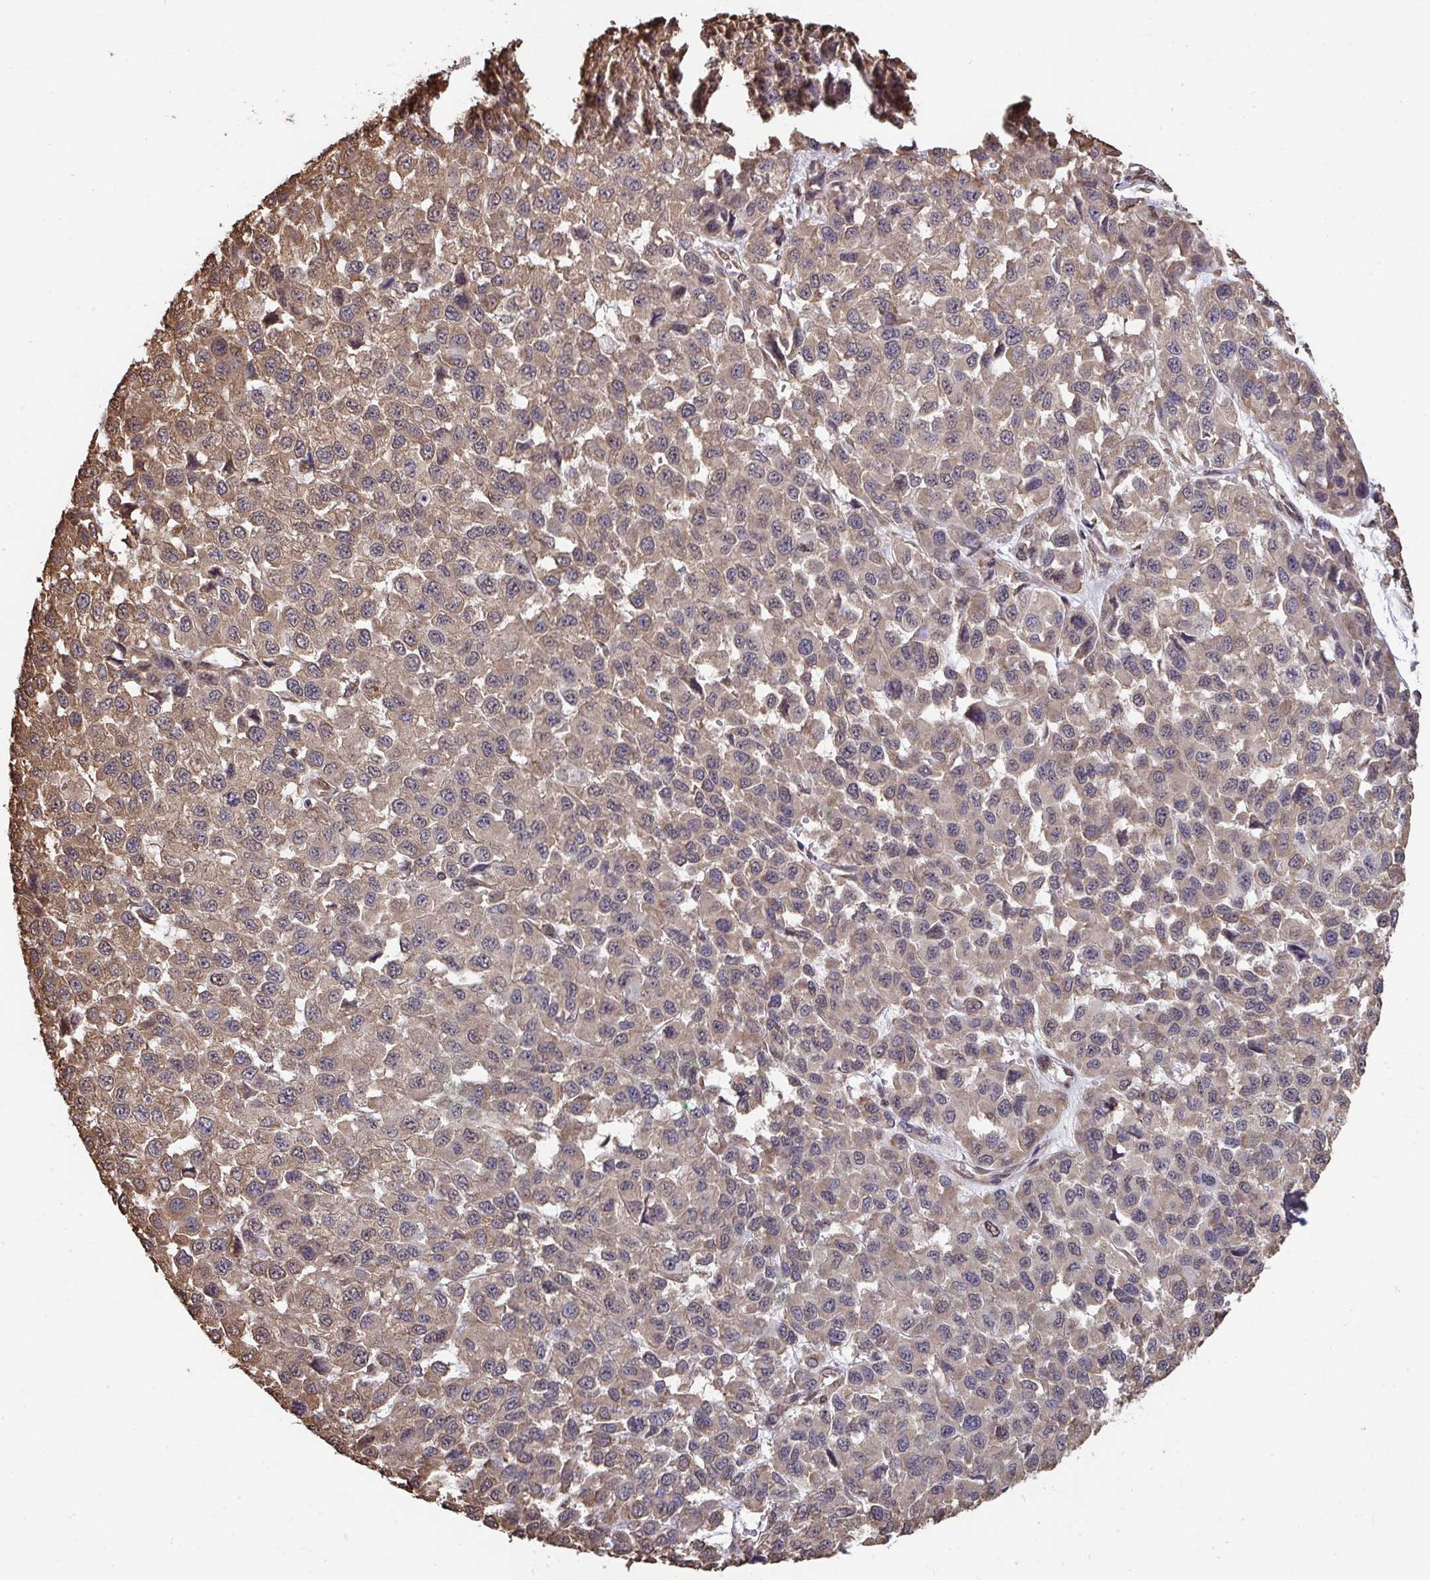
{"staining": {"intensity": "weak", "quantity": ">75%", "location": "cytoplasmic/membranous"}, "tissue": "melanoma", "cell_type": "Tumor cells", "image_type": "cancer", "snomed": [{"axis": "morphology", "description": "Malignant melanoma, NOS"}, {"axis": "topography", "description": "Skin"}], "caption": "Immunohistochemical staining of melanoma demonstrates weak cytoplasmic/membranous protein staining in about >75% of tumor cells. The staining is performed using DAB (3,3'-diaminobenzidine) brown chromogen to label protein expression. The nuclei are counter-stained blue using hematoxylin.", "gene": "SYNCRIP", "patient": {"sex": "male", "age": 62}}